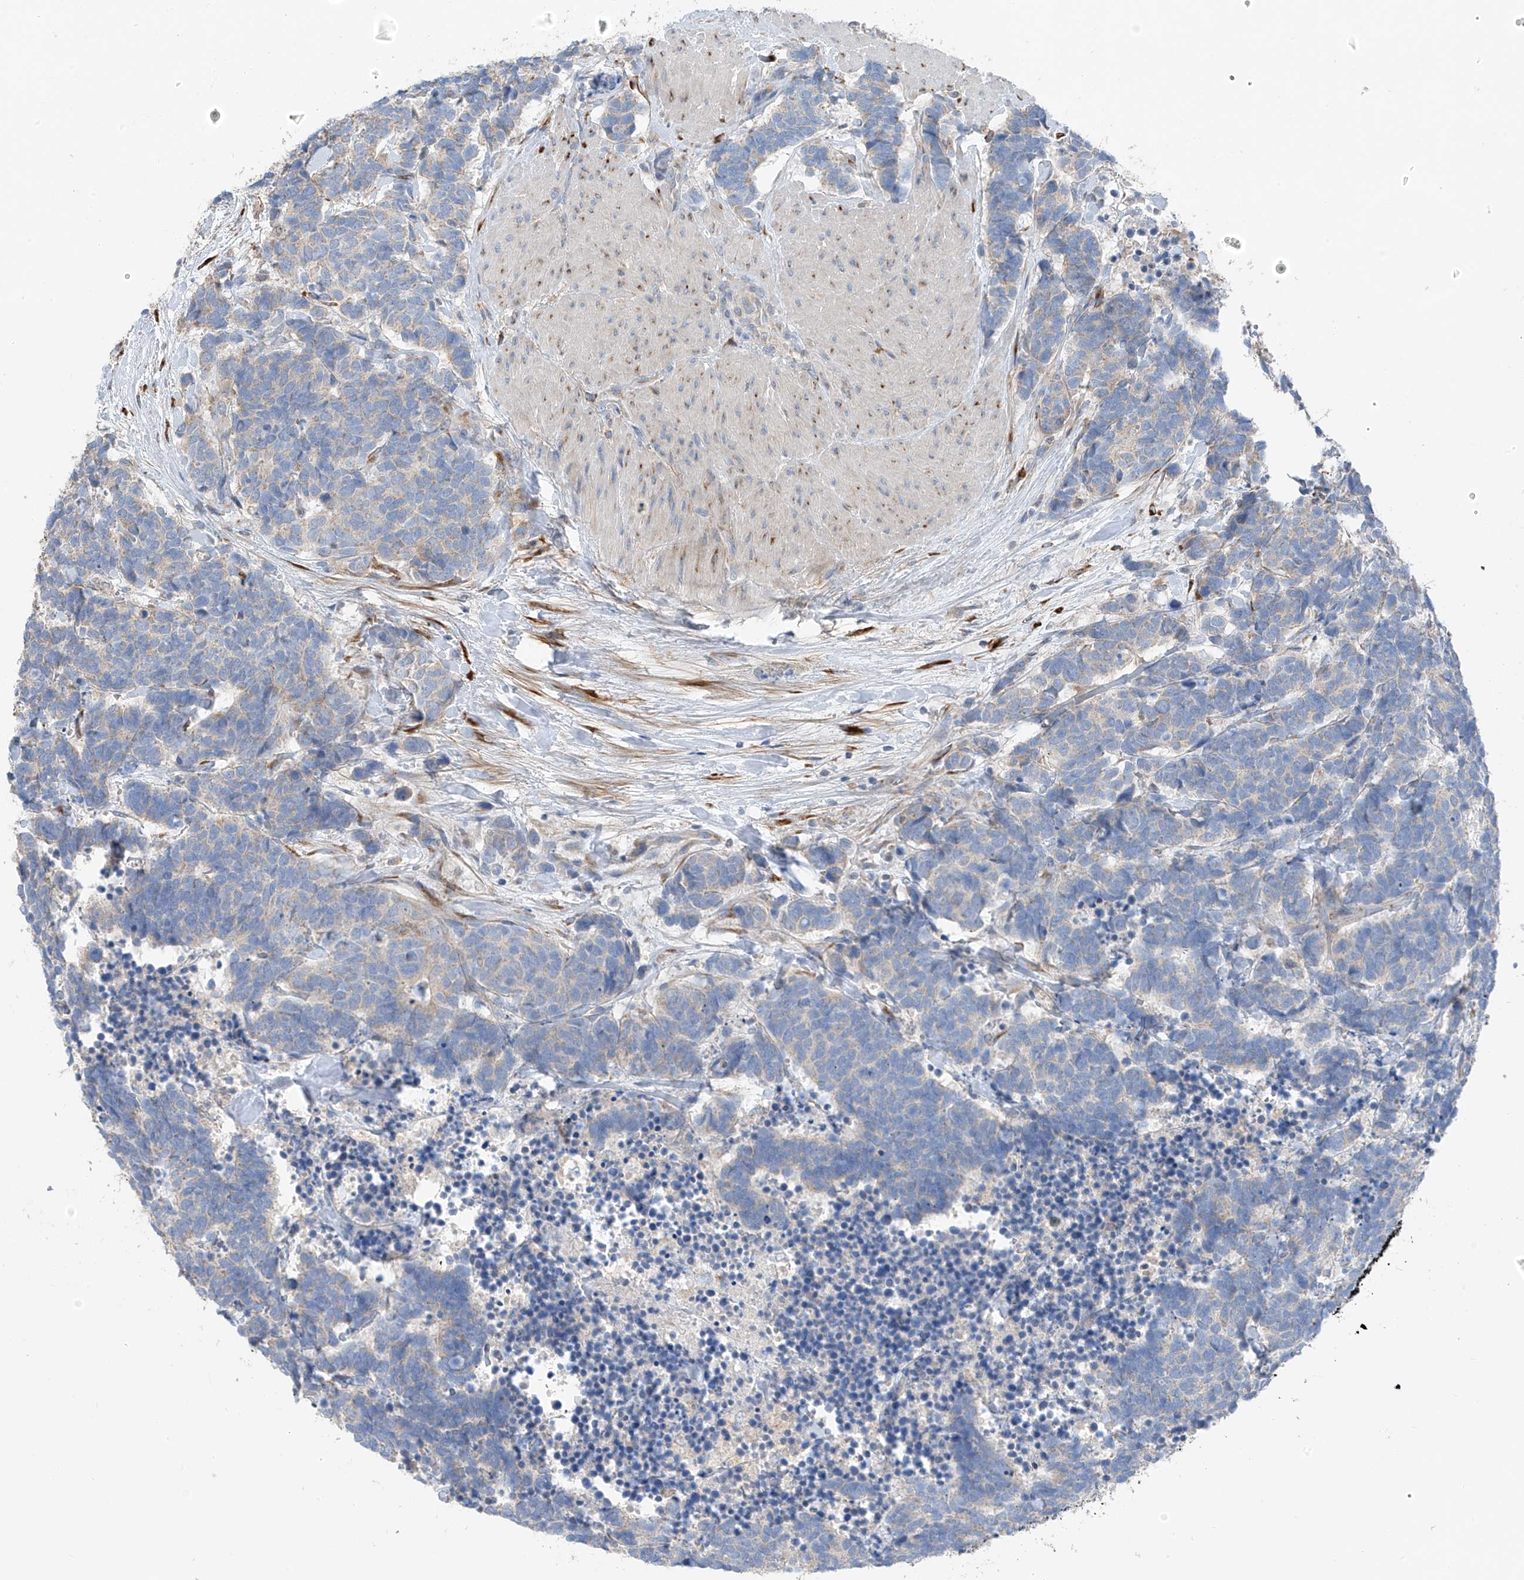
{"staining": {"intensity": "negative", "quantity": "none", "location": "none"}, "tissue": "carcinoid", "cell_type": "Tumor cells", "image_type": "cancer", "snomed": [{"axis": "morphology", "description": "Carcinoma, NOS"}, {"axis": "morphology", "description": "Carcinoid, malignant, NOS"}, {"axis": "topography", "description": "Urinary bladder"}], "caption": "The image demonstrates no staining of tumor cells in malignant carcinoid.", "gene": "GALNTL6", "patient": {"sex": "male", "age": 57}}